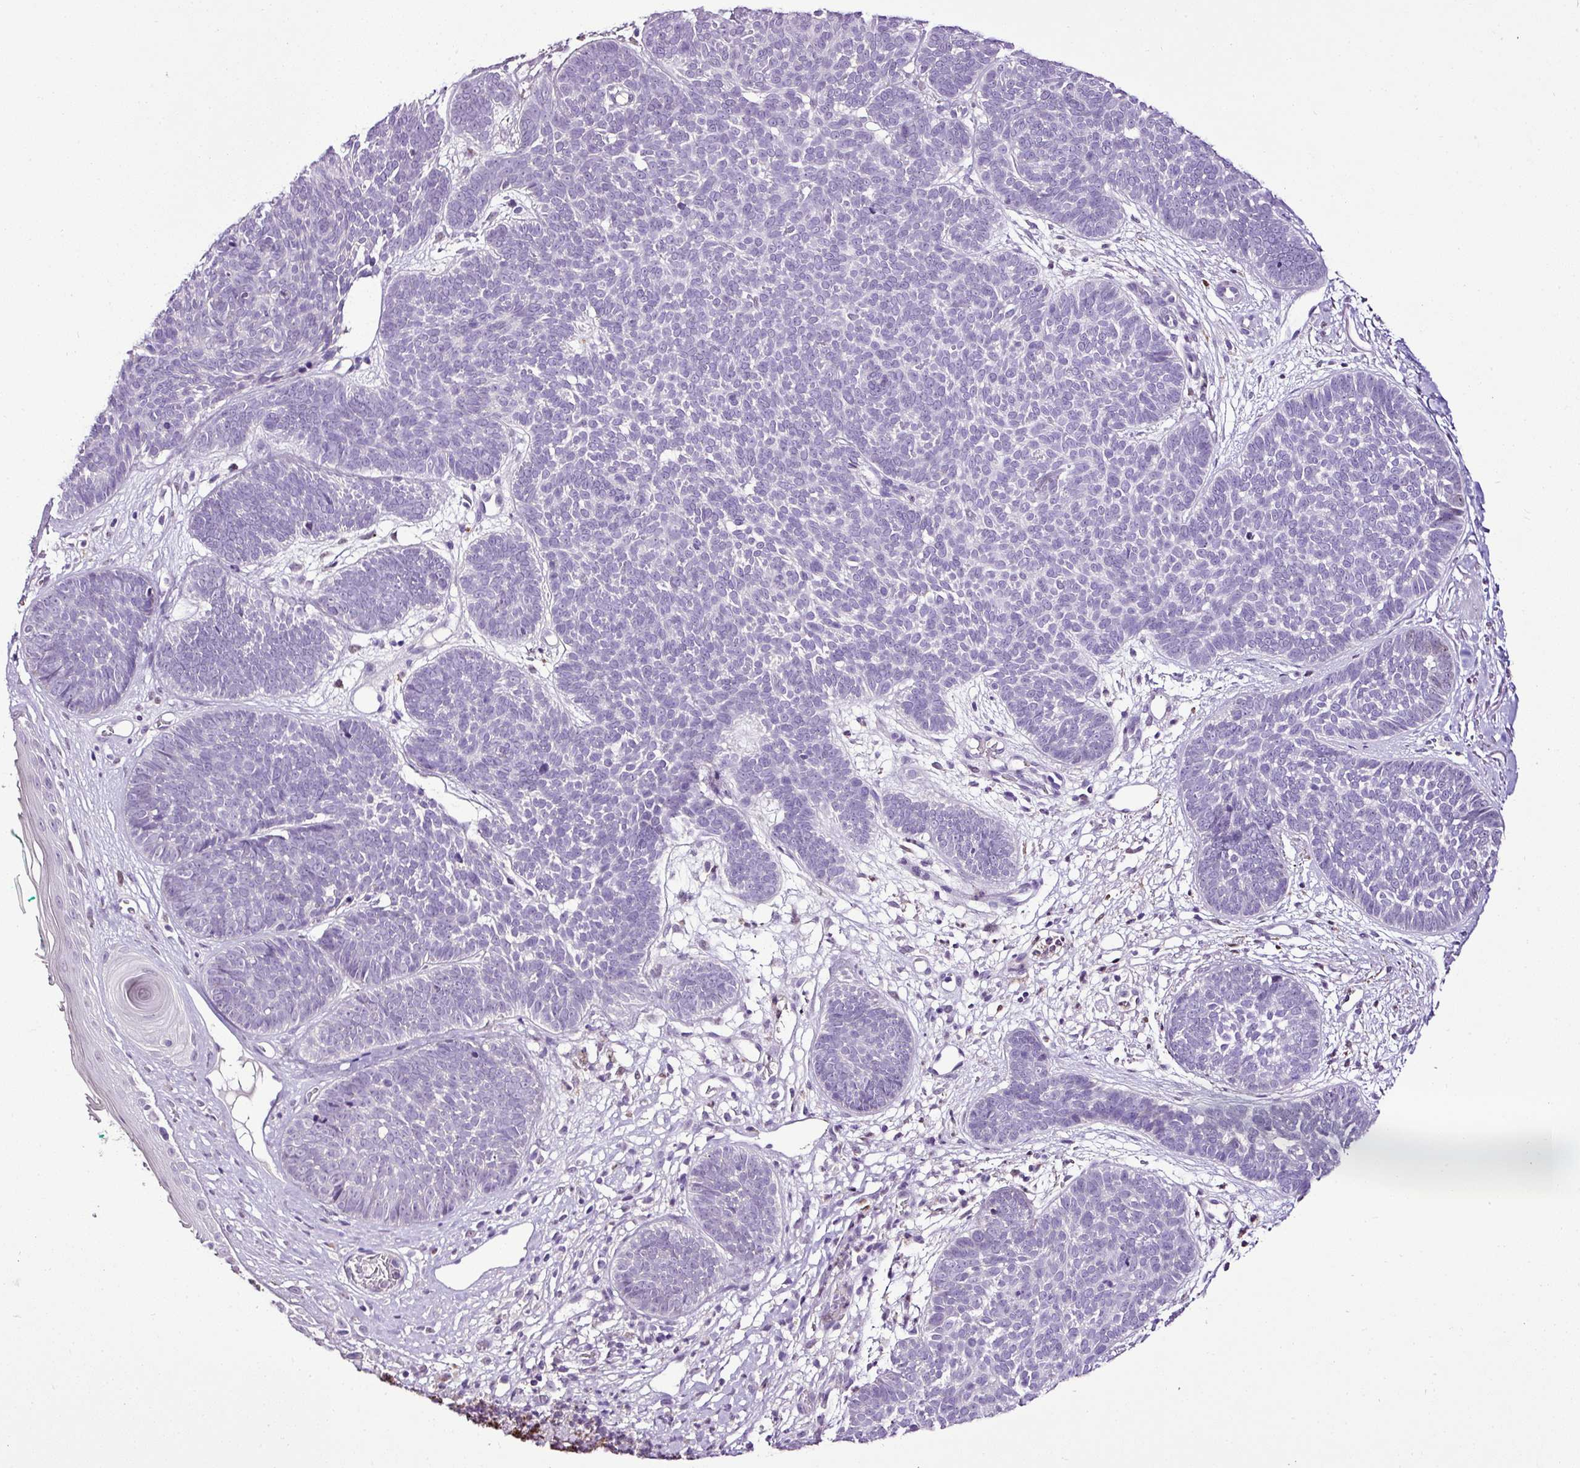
{"staining": {"intensity": "negative", "quantity": "none", "location": "none"}, "tissue": "skin cancer", "cell_type": "Tumor cells", "image_type": "cancer", "snomed": [{"axis": "morphology", "description": "Basal cell carcinoma"}, {"axis": "topography", "description": "Skin"}, {"axis": "topography", "description": "Skin of neck"}, {"axis": "topography", "description": "Skin of shoulder"}, {"axis": "topography", "description": "Skin of back"}], "caption": "Protein analysis of skin basal cell carcinoma displays no significant positivity in tumor cells. (Immunohistochemistry (ihc), brightfield microscopy, high magnification).", "gene": "ESR1", "patient": {"sex": "male", "age": 80}}